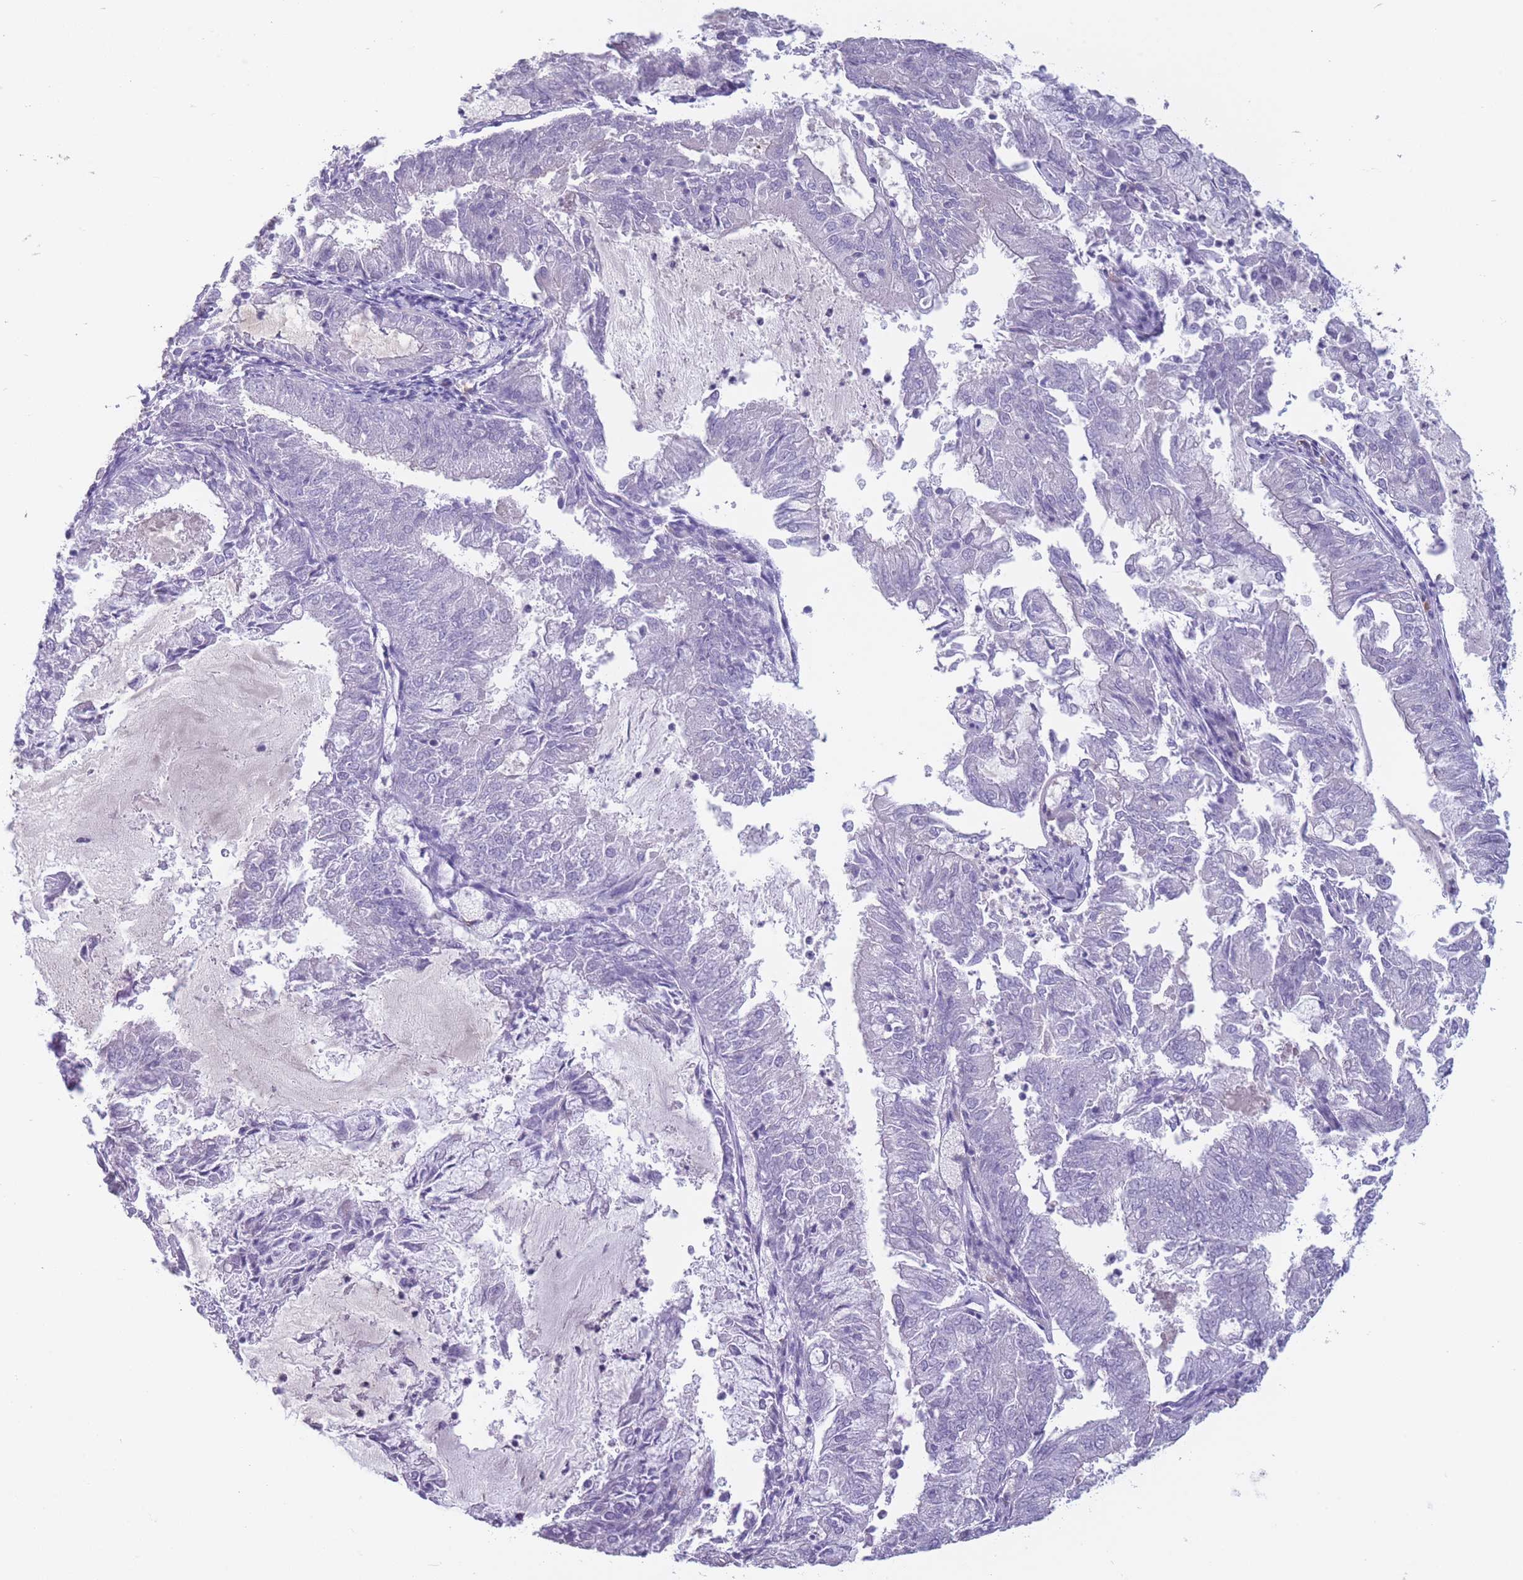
{"staining": {"intensity": "negative", "quantity": "none", "location": "none"}, "tissue": "endometrial cancer", "cell_type": "Tumor cells", "image_type": "cancer", "snomed": [{"axis": "morphology", "description": "Adenocarcinoma, NOS"}, {"axis": "topography", "description": "Endometrium"}], "caption": "This is a histopathology image of IHC staining of adenocarcinoma (endometrial), which shows no staining in tumor cells. Brightfield microscopy of IHC stained with DAB (brown) and hematoxylin (blue), captured at high magnification.", "gene": "DCANP1", "patient": {"sex": "female", "age": 57}}